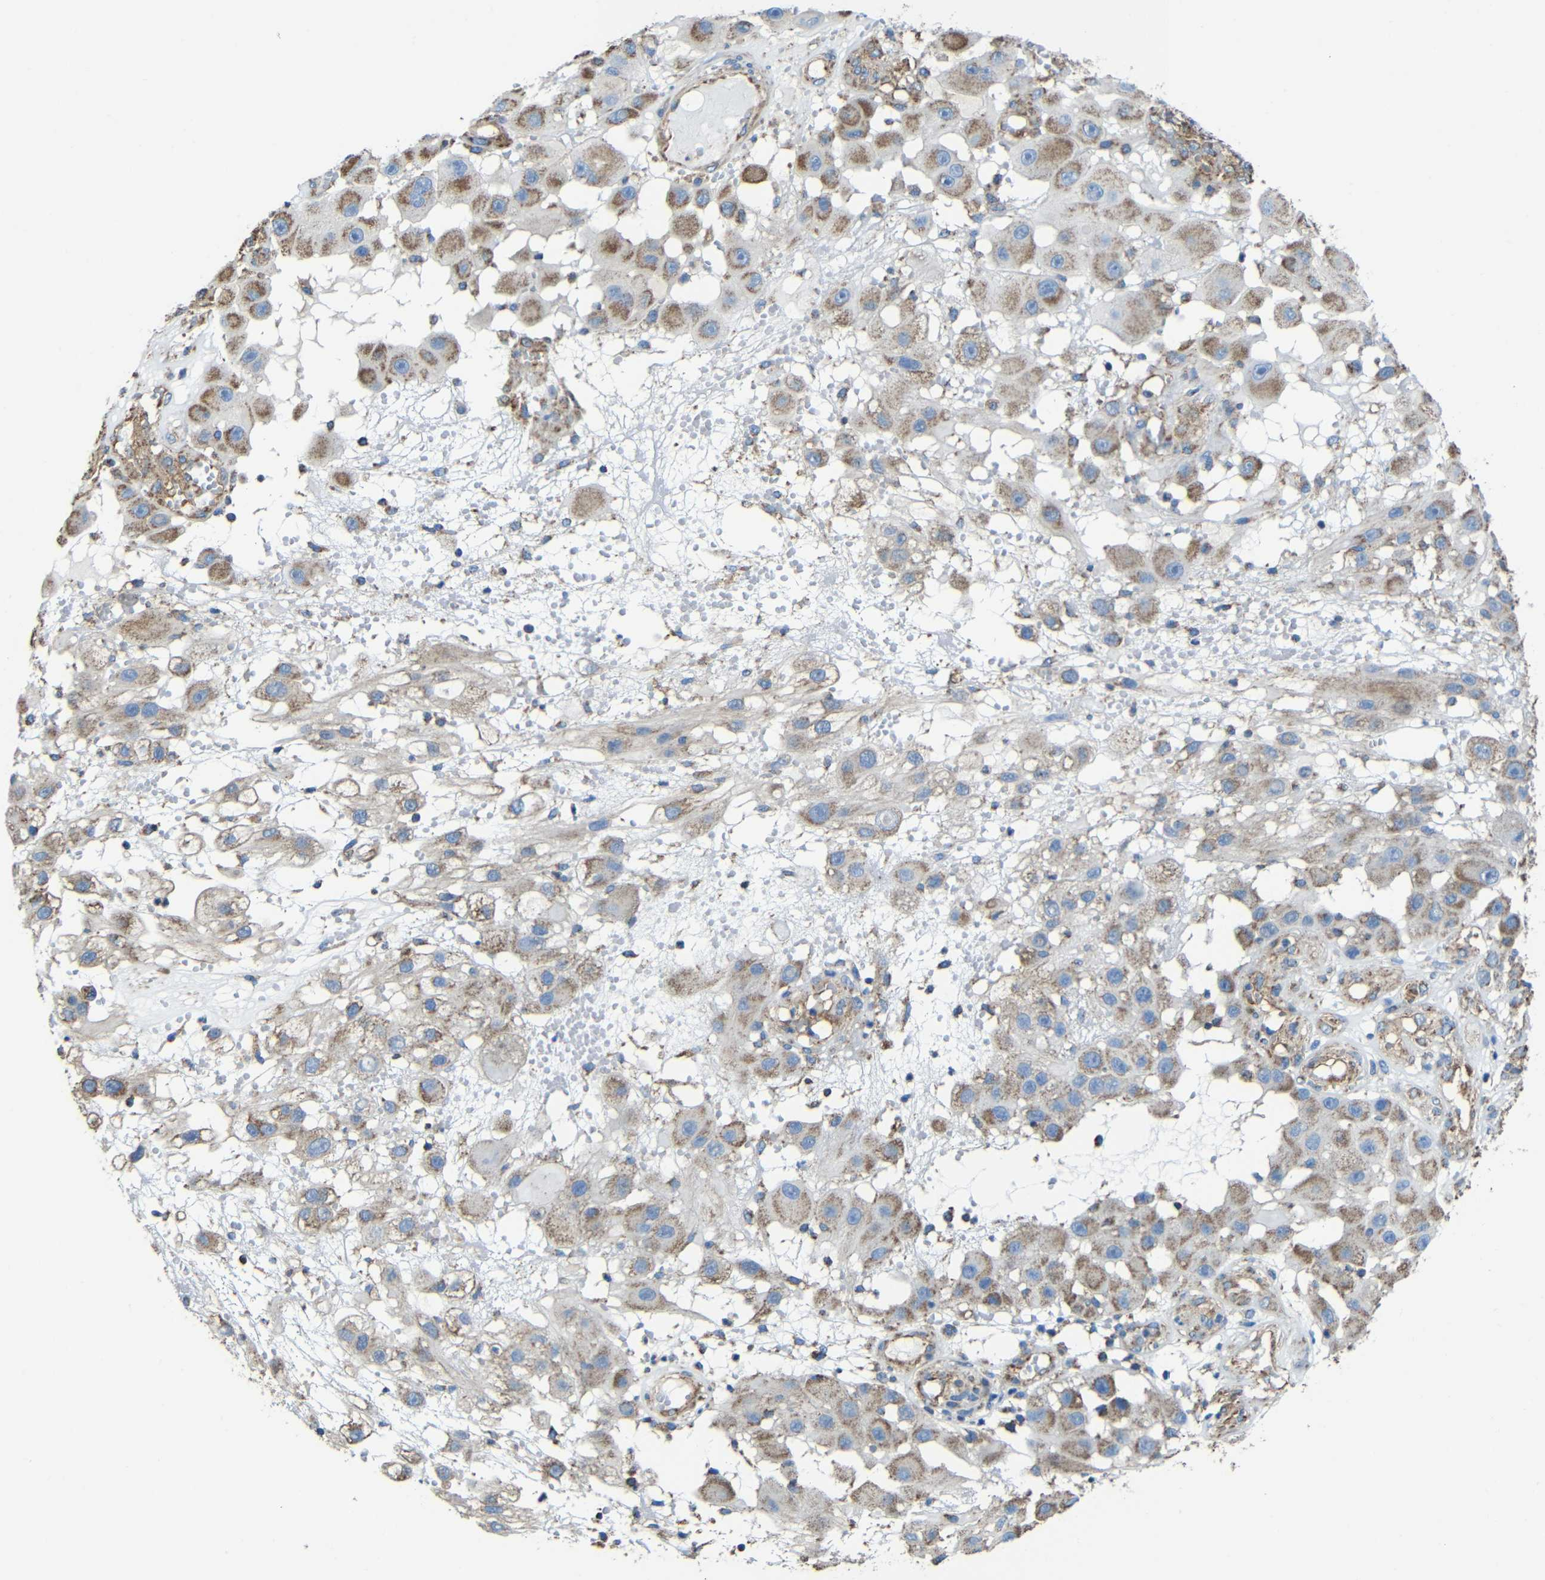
{"staining": {"intensity": "moderate", "quantity": ">75%", "location": "cytoplasmic/membranous"}, "tissue": "melanoma", "cell_type": "Tumor cells", "image_type": "cancer", "snomed": [{"axis": "morphology", "description": "Malignant melanoma, NOS"}, {"axis": "topography", "description": "Skin"}], "caption": "Immunohistochemical staining of human malignant melanoma displays medium levels of moderate cytoplasmic/membranous protein expression in about >75% of tumor cells.", "gene": "INTS6L", "patient": {"sex": "female", "age": 81}}